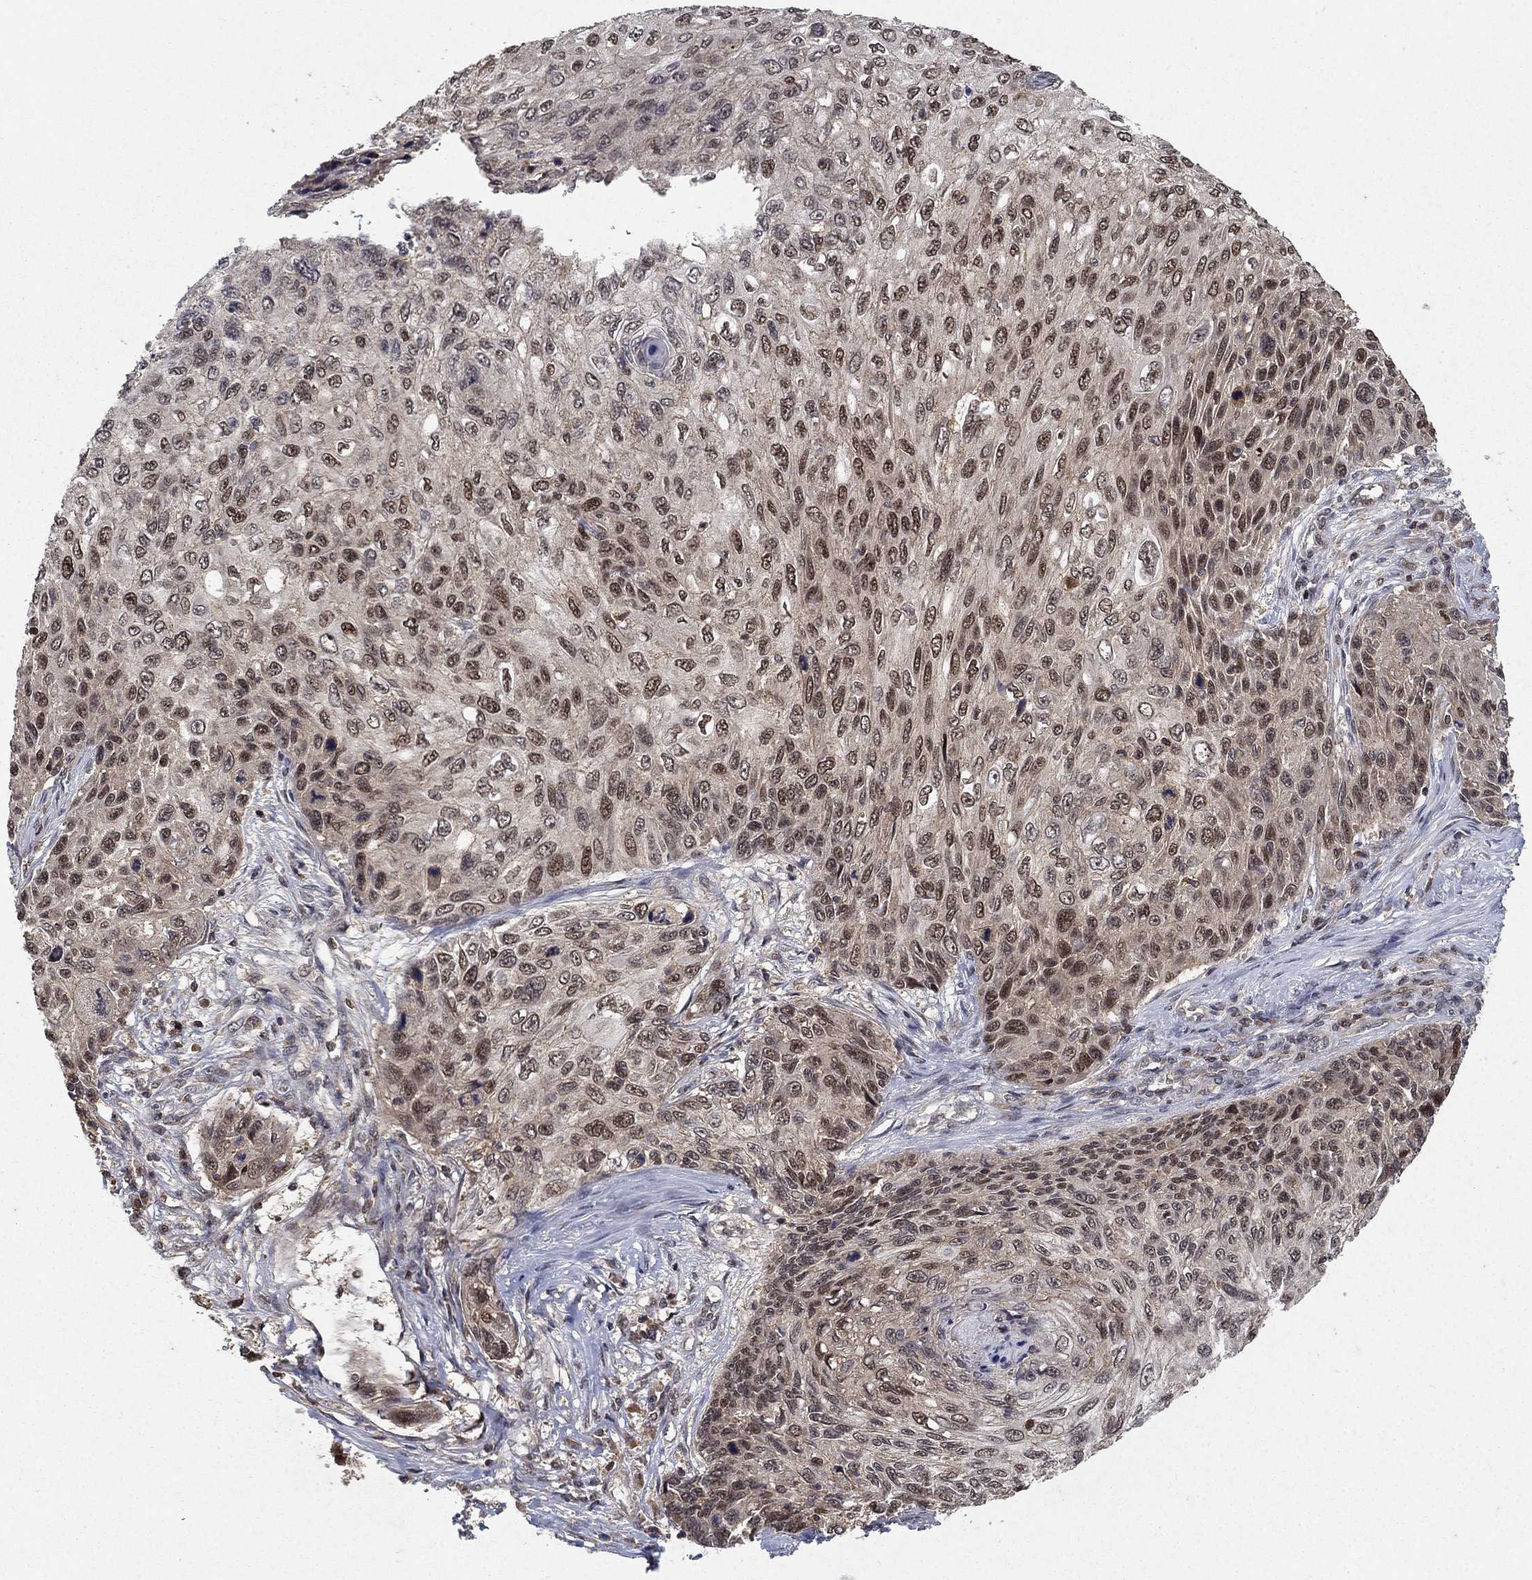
{"staining": {"intensity": "moderate", "quantity": "25%-75%", "location": "nuclear"}, "tissue": "skin cancer", "cell_type": "Tumor cells", "image_type": "cancer", "snomed": [{"axis": "morphology", "description": "Squamous cell carcinoma, NOS"}, {"axis": "topography", "description": "Skin"}], "caption": "Immunohistochemical staining of skin cancer shows medium levels of moderate nuclear protein staining in about 25%-75% of tumor cells. The staining was performed using DAB, with brown indicating positive protein expression. Nuclei are stained blue with hematoxylin.", "gene": "CCDC66", "patient": {"sex": "male", "age": 92}}